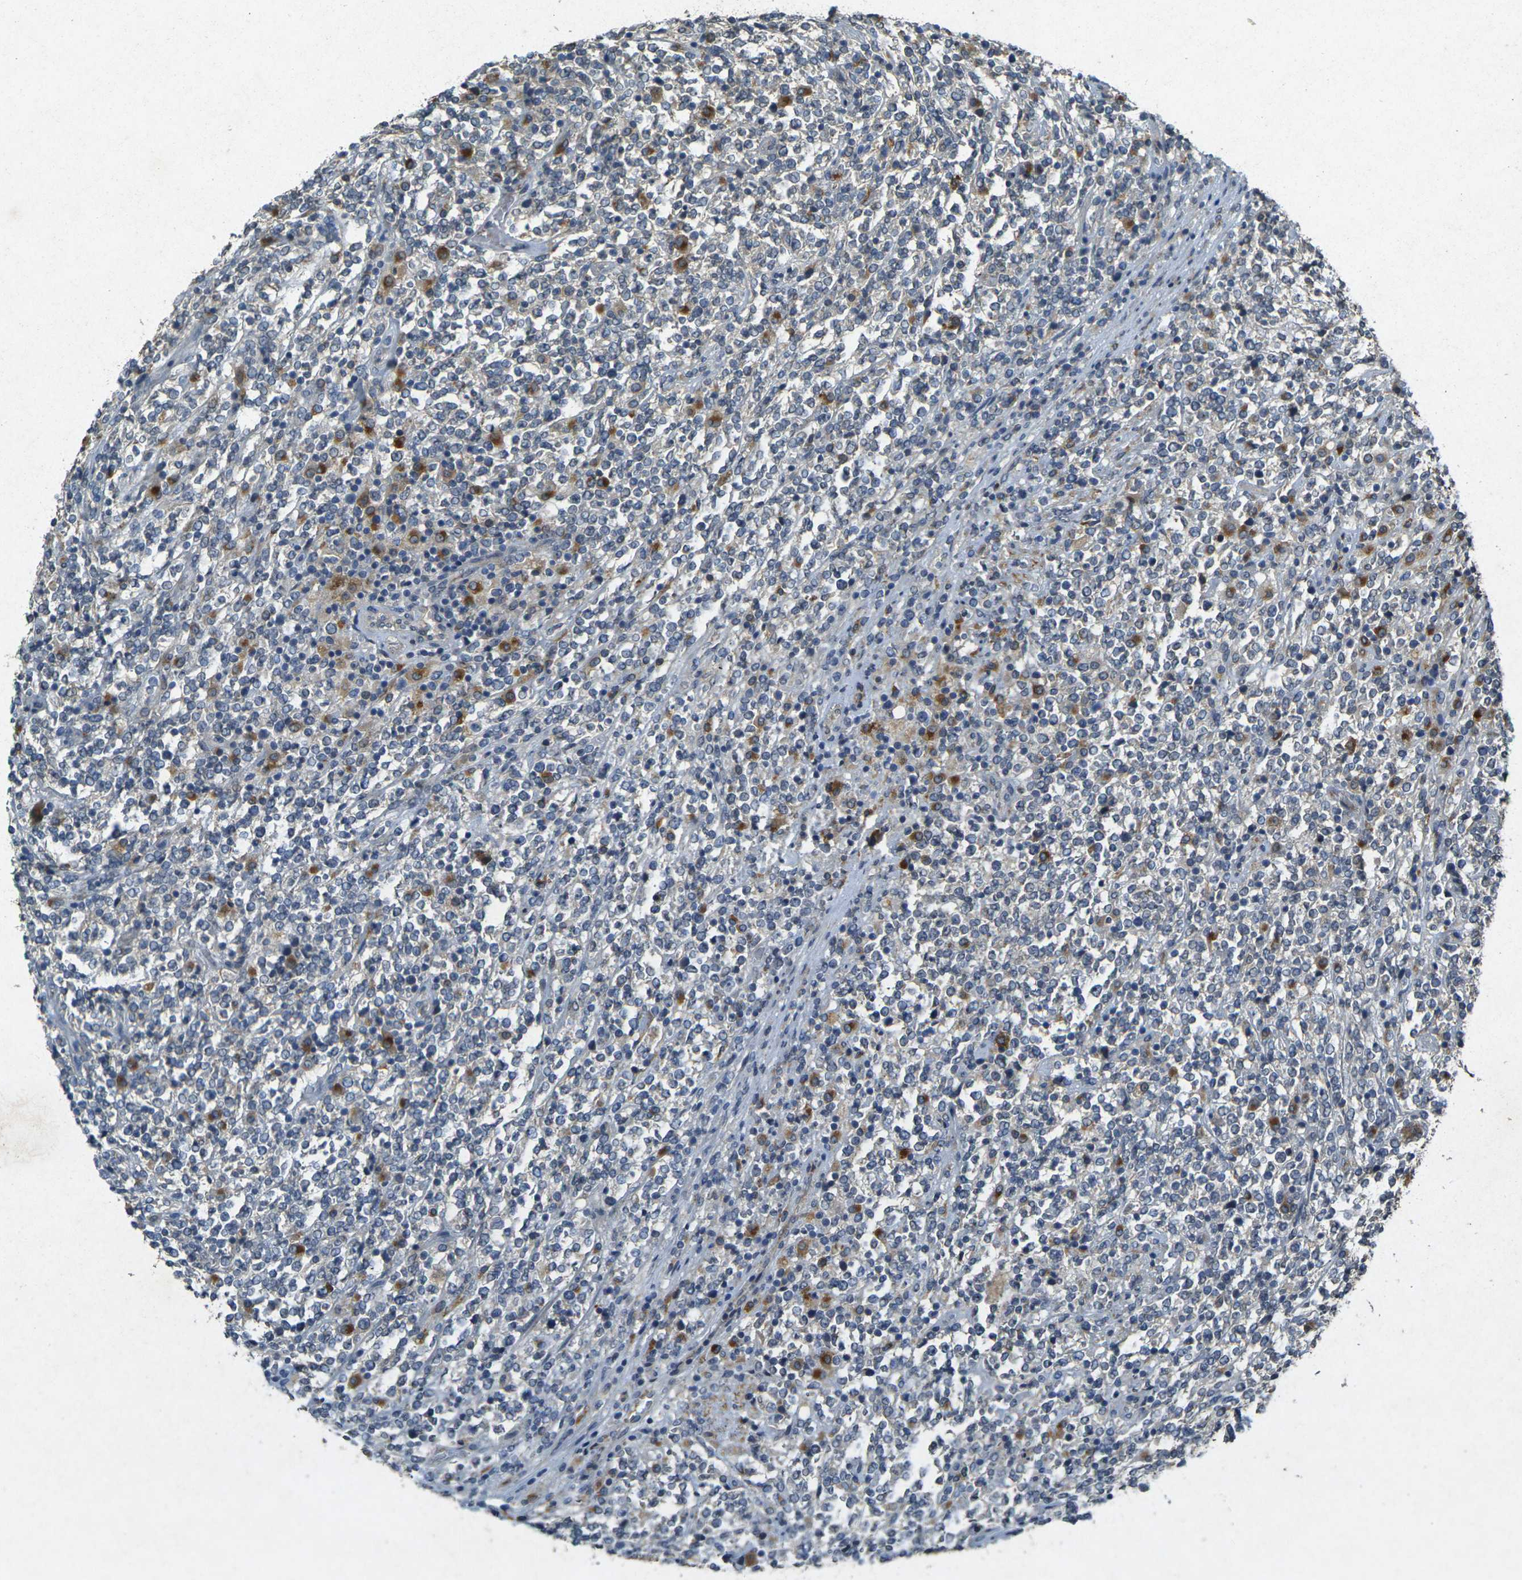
{"staining": {"intensity": "strong", "quantity": "<25%", "location": "cytoplasmic/membranous"}, "tissue": "lymphoma", "cell_type": "Tumor cells", "image_type": "cancer", "snomed": [{"axis": "morphology", "description": "Malignant lymphoma, non-Hodgkin's type, High grade"}, {"axis": "topography", "description": "Soft tissue"}], "caption": "Strong cytoplasmic/membranous protein staining is present in about <25% of tumor cells in high-grade malignant lymphoma, non-Hodgkin's type.", "gene": "RGMA", "patient": {"sex": "male", "age": 18}}